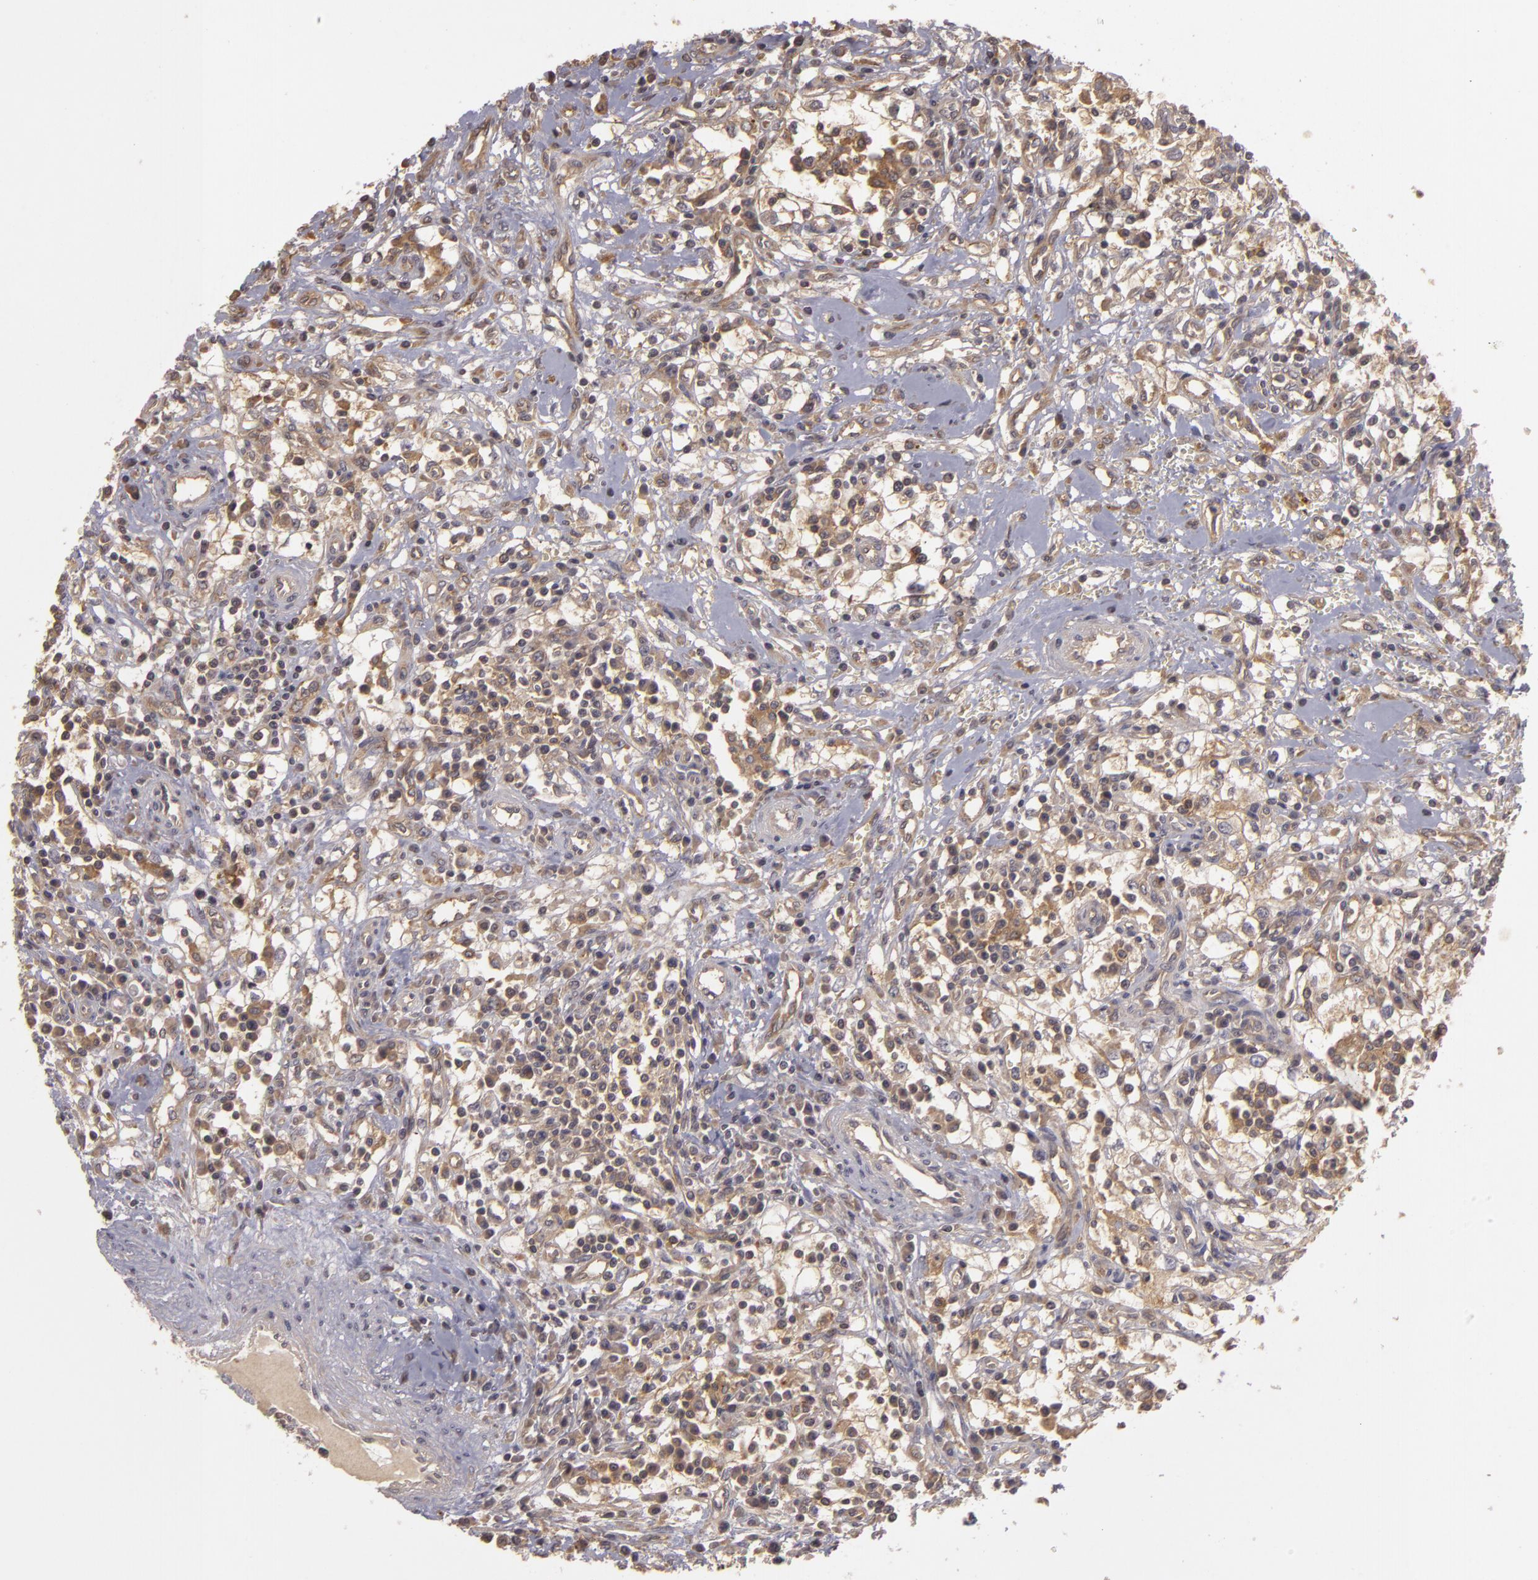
{"staining": {"intensity": "weak", "quantity": ">75%", "location": "cytoplasmic/membranous"}, "tissue": "renal cancer", "cell_type": "Tumor cells", "image_type": "cancer", "snomed": [{"axis": "morphology", "description": "Adenocarcinoma, NOS"}, {"axis": "topography", "description": "Kidney"}], "caption": "A micrograph of human renal cancer stained for a protein shows weak cytoplasmic/membranous brown staining in tumor cells.", "gene": "HRAS", "patient": {"sex": "male", "age": 82}}